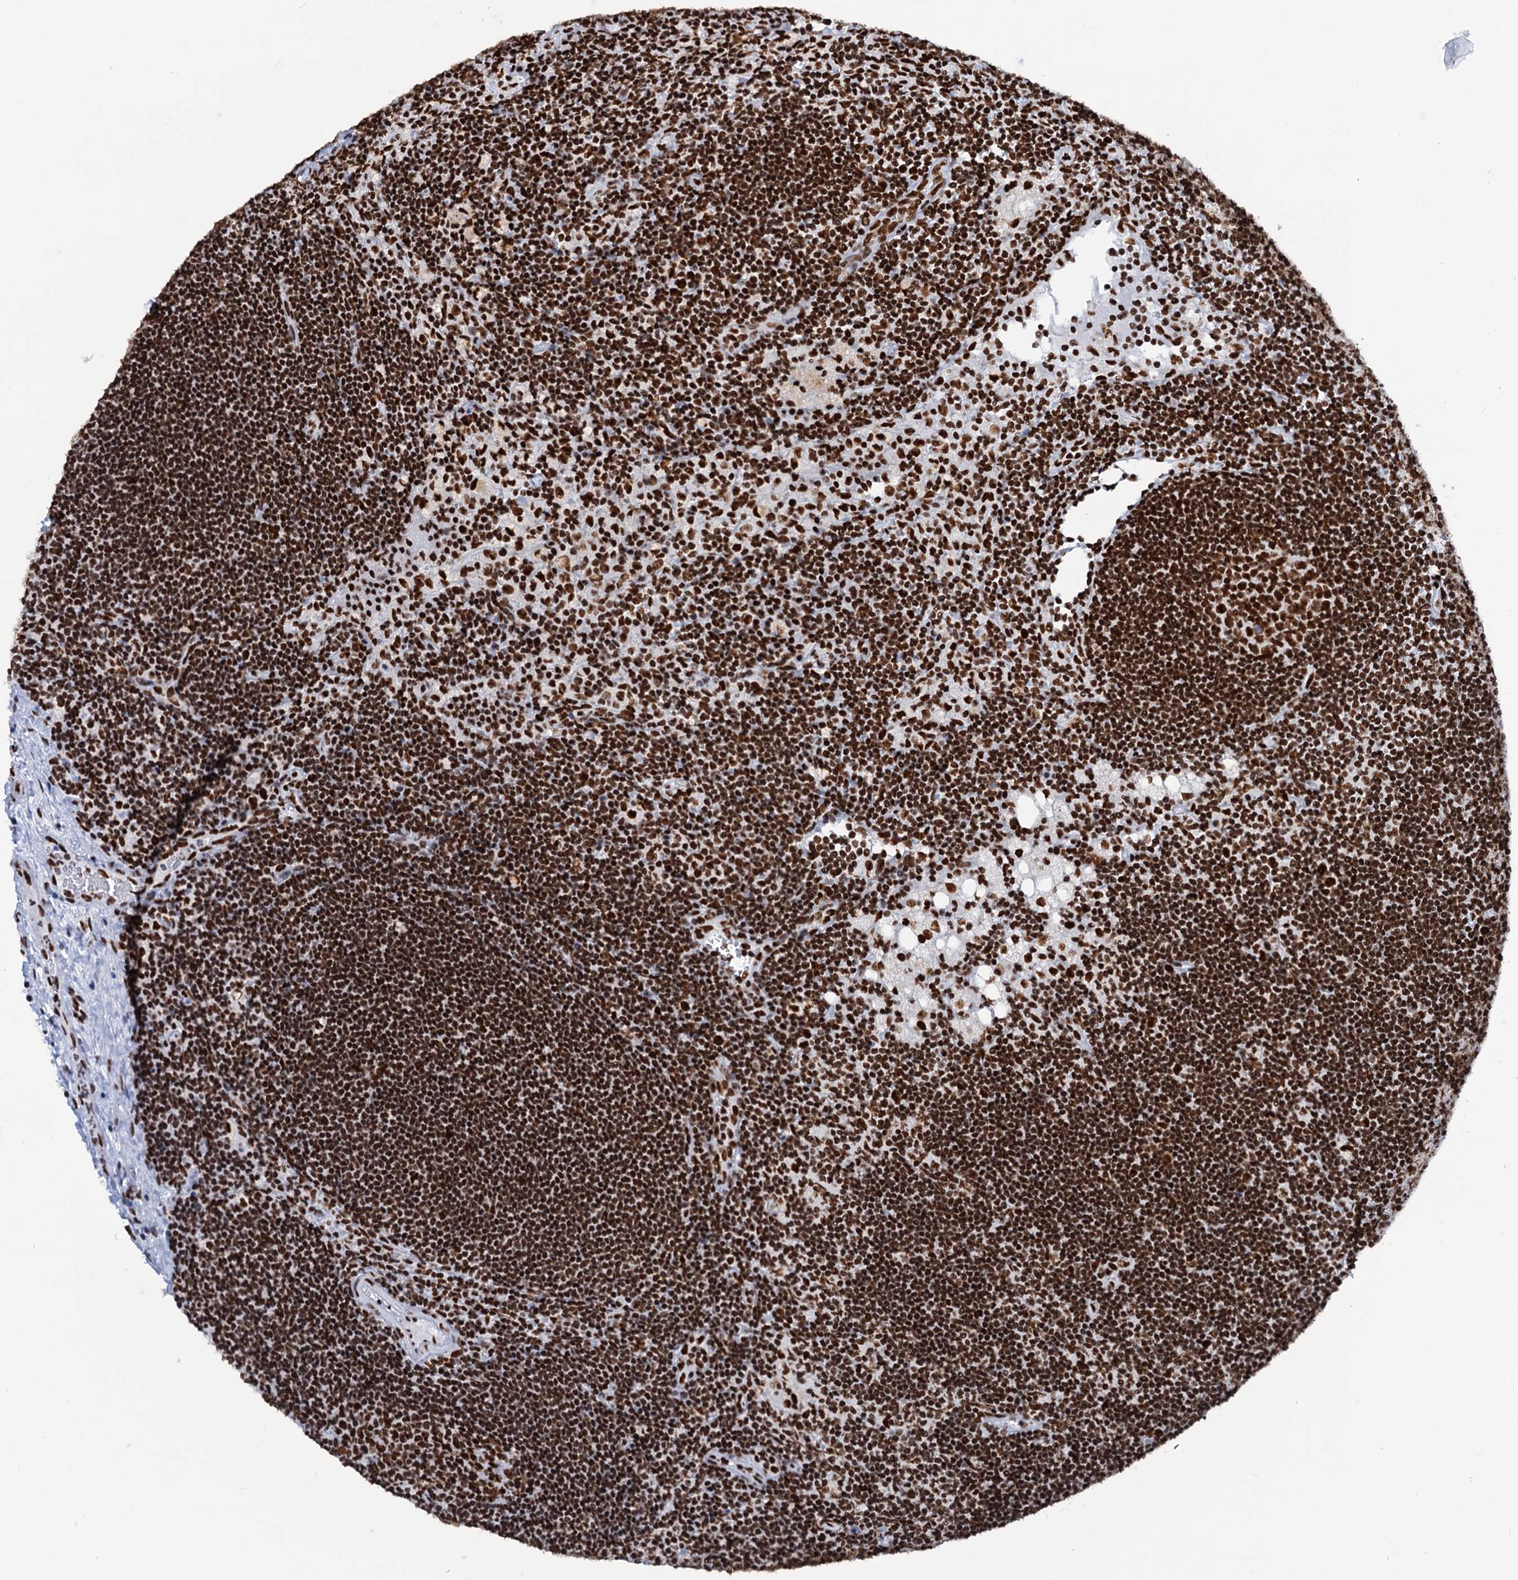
{"staining": {"intensity": "strong", "quantity": ">75%", "location": "nuclear"}, "tissue": "lymph node", "cell_type": "Germinal center cells", "image_type": "normal", "snomed": [{"axis": "morphology", "description": "Normal tissue, NOS"}, {"axis": "topography", "description": "Lymph node"}], "caption": "Protein expression by IHC shows strong nuclear expression in approximately >75% of germinal center cells in benign lymph node.", "gene": "MATR3", "patient": {"sex": "male", "age": 24}}